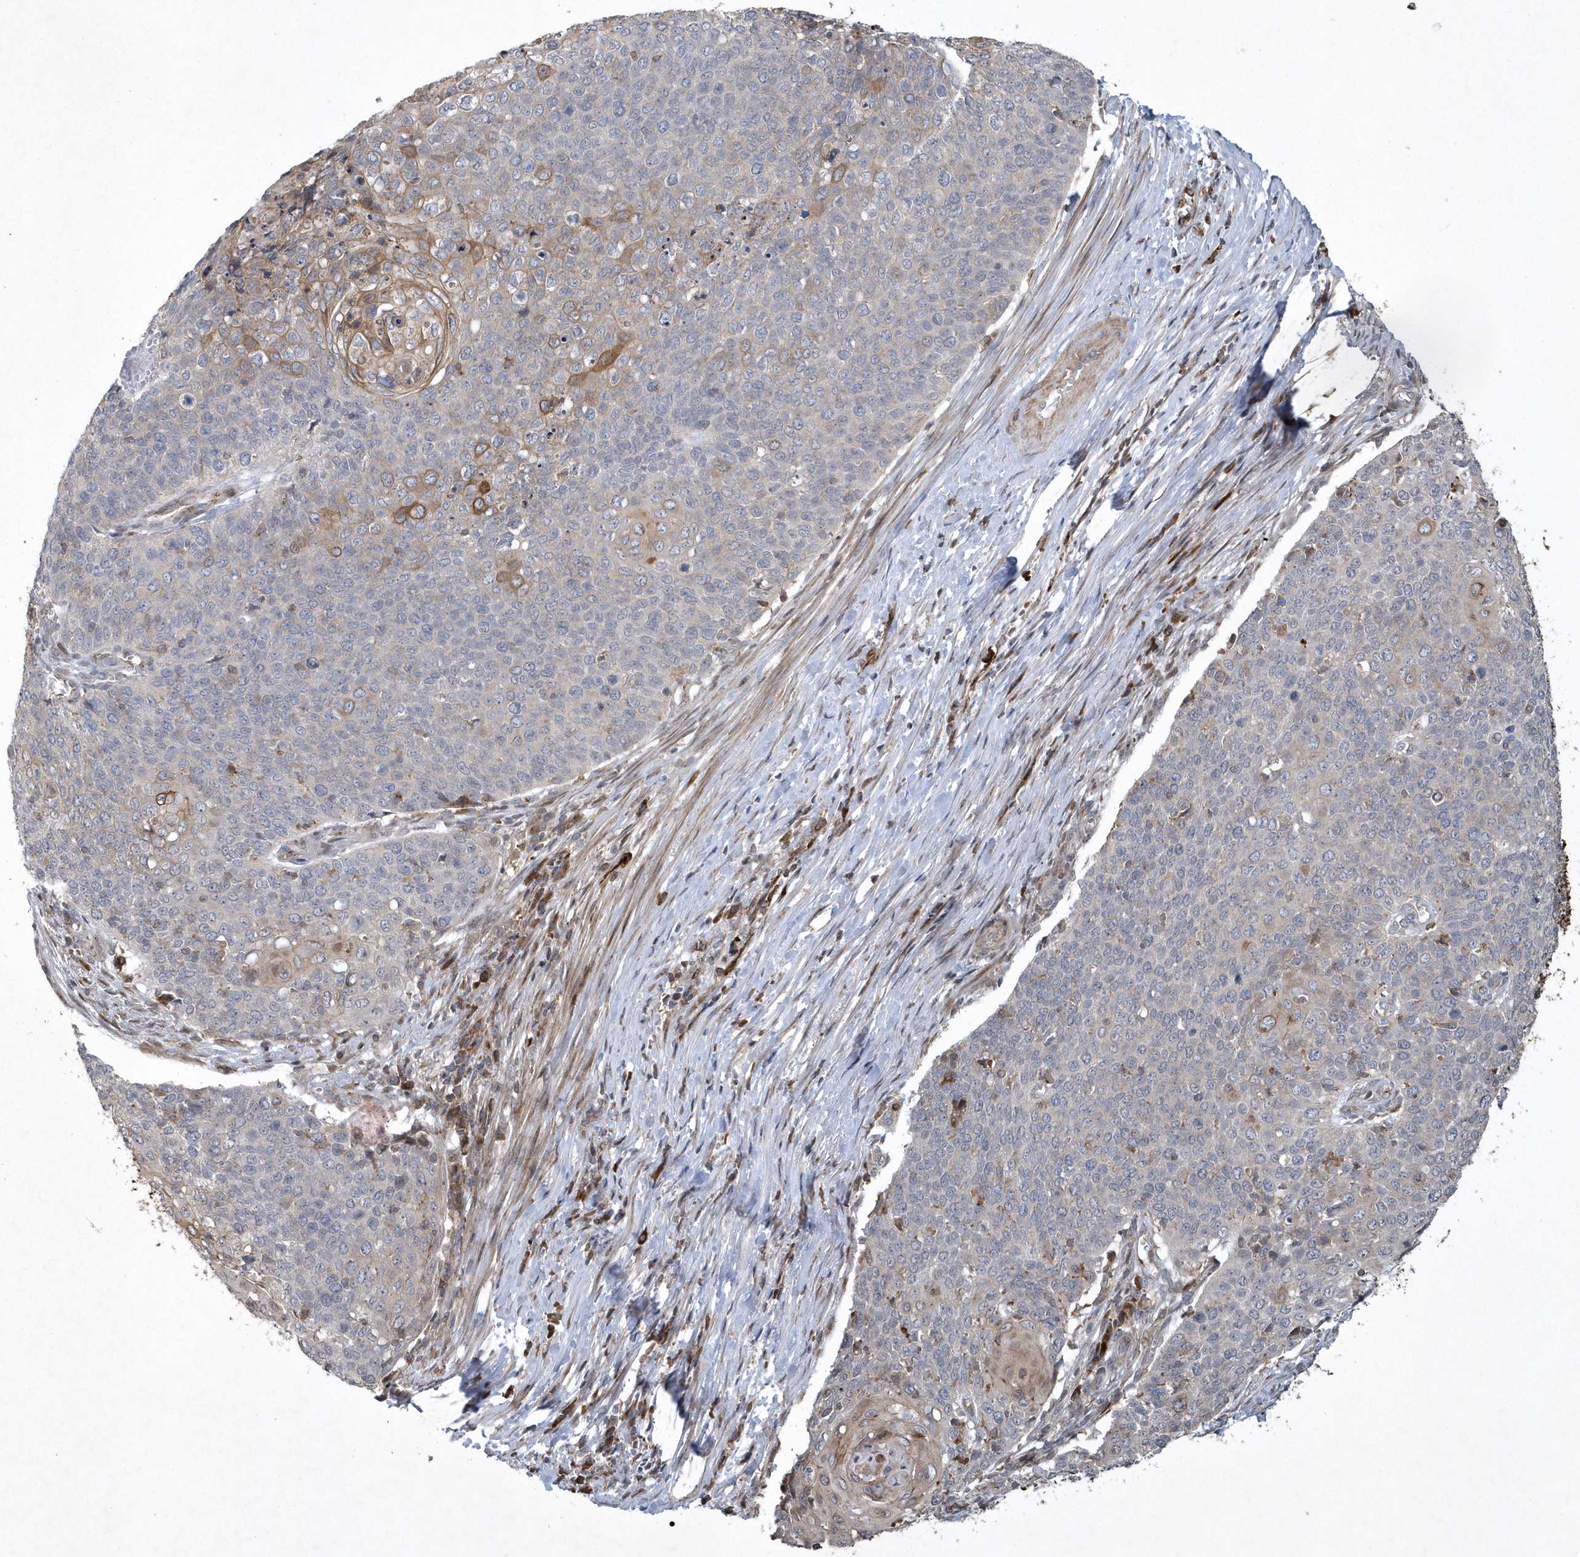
{"staining": {"intensity": "moderate", "quantity": "<25%", "location": "cytoplasmic/membranous"}, "tissue": "cervical cancer", "cell_type": "Tumor cells", "image_type": "cancer", "snomed": [{"axis": "morphology", "description": "Squamous cell carcinoma, NOS"}, {"axis": "topography", "description": "Cervix"}], "caption": "Cervical cancer (squamous cell carcinoma) stained with immunohistochemistry exhibits moderate cytoplasmic/membranous staining in approximately <25% of tumor cells. Nuclei are stained in blue.", "gene": "N4BP2", "patient": {"sex": "female", "age": 39}}